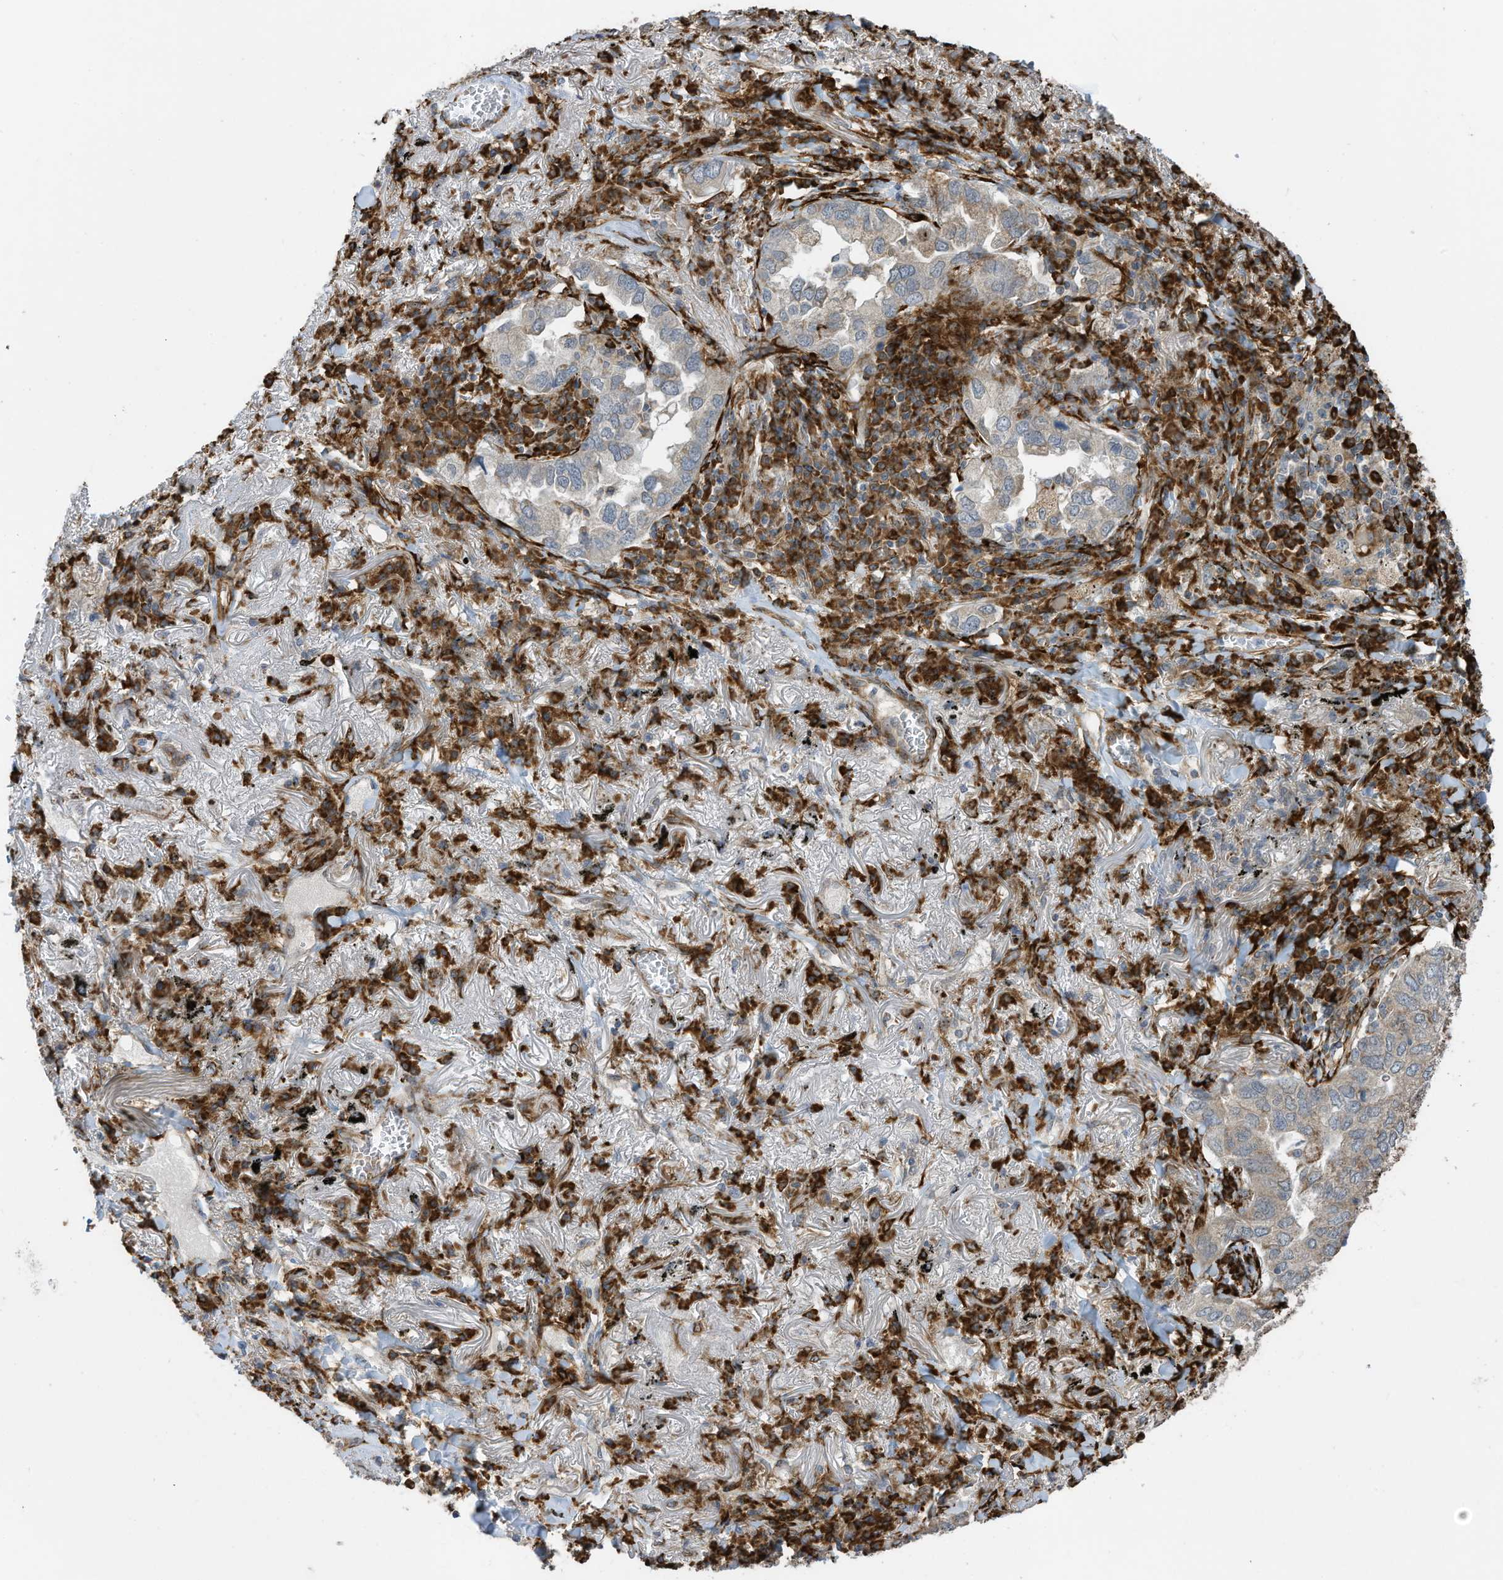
{"staining": {"intensity": "weak", "quantity": "<25%", "location": "cytoplasmic/membranous"}, "tissue": "lung cancer", "cell_type": "Tumor cells", "image_type": "cancer", "snomed": [{"axis": "morphology", "description": "Adenocarcinoma, NOS"}, {"axis": "topography", "description": "Lung"}], "caption": "Photomicrograph shows no protein staining in tumor cells of lung cancer tissue. (DAB IHC with hematoxylin counter stain).", "gene": "ZBTB45", "patient": {"sex": "male", "age": 65}}